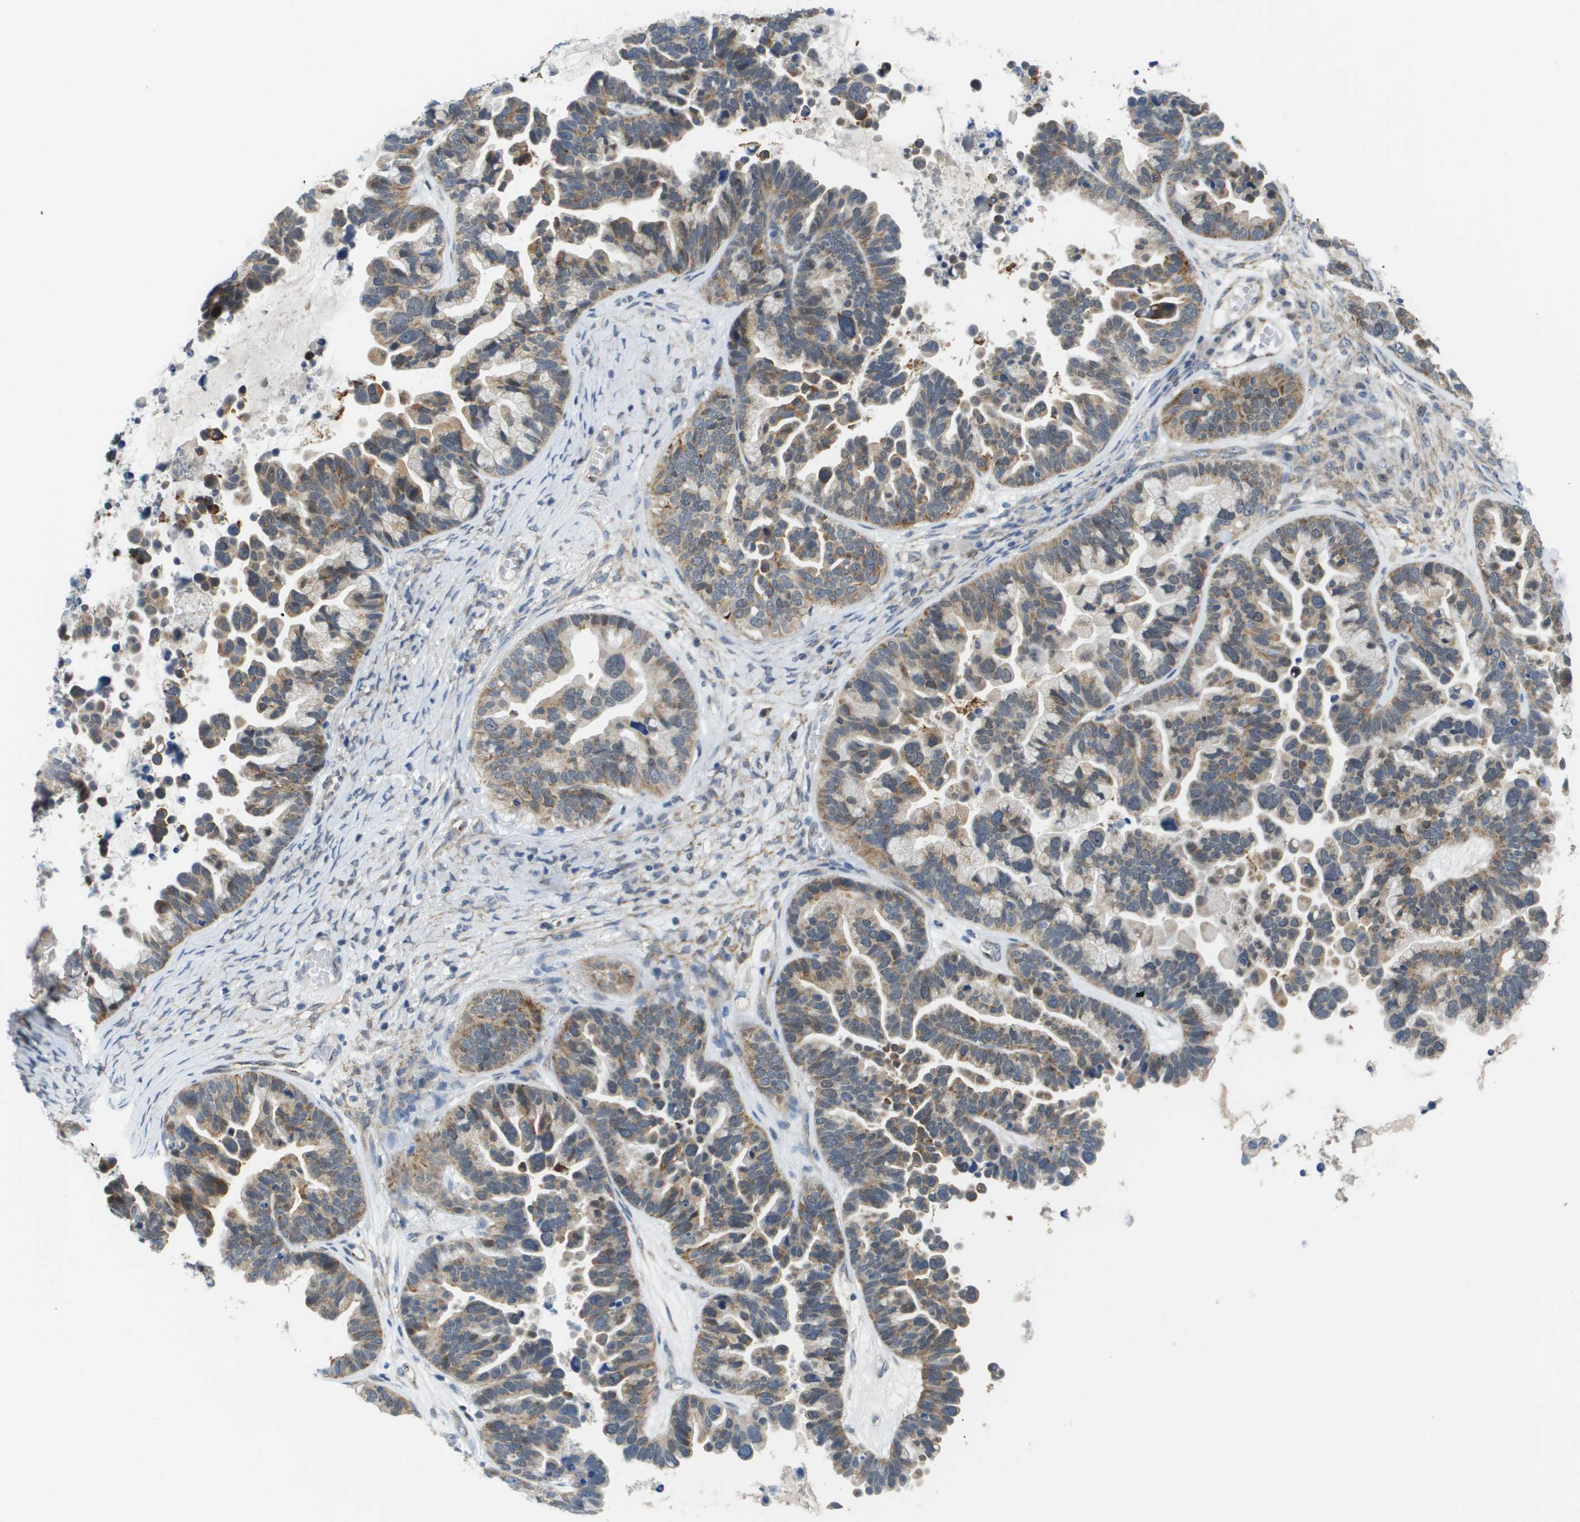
{"staining": {"intensity": "moderate", "quantity": ">75%", "location": "cytoplasmic/membranous"}, "tissue": "ovarian cancer", "cell_type": "Tumor cells", "image_type": "cancer", "snomed": [{"axis": "morphology", "description": "Cystadenocarcinoma, serous, NOS"}, {"axis": "topography", "description": "Ovary"}], "caption": "This histopathology image demonstrates immunohistochemistry staining of ovarian cancer (serous cystadenocarcinoma), with medium moderate cytoplasmic/membranous expression in about >75% of tumor cells.", "gene": "OTUD5", "patient": {"sex": "female", "age": 56}}